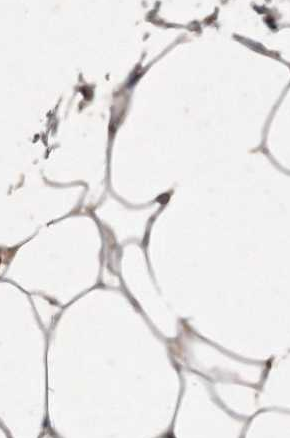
{"staining": {"intensity": "weak", "quantity": ">75%", "location": "cytoplasmic/membranous"}, "tissue": "adipose tissue", "cell_type": "Adipocytes", "image_type": "normal", "snomed": [{"axis": "morphology", "description": "Normal tissue, NOS"}, {"axis": "topography", "description": "Breast"}], "caption": "Benign adipose tissue displays weak cytoplasmic/membranous positivity in about >75% of adipocytes, visualized by immunohistochemistry. (DAB (3,3'-diaminobenzidine) IHC, brown staining for protein, blue staining for nuclei).", "gene": "KLHDC3", "patient": {"sex": "female", "age": 23}}